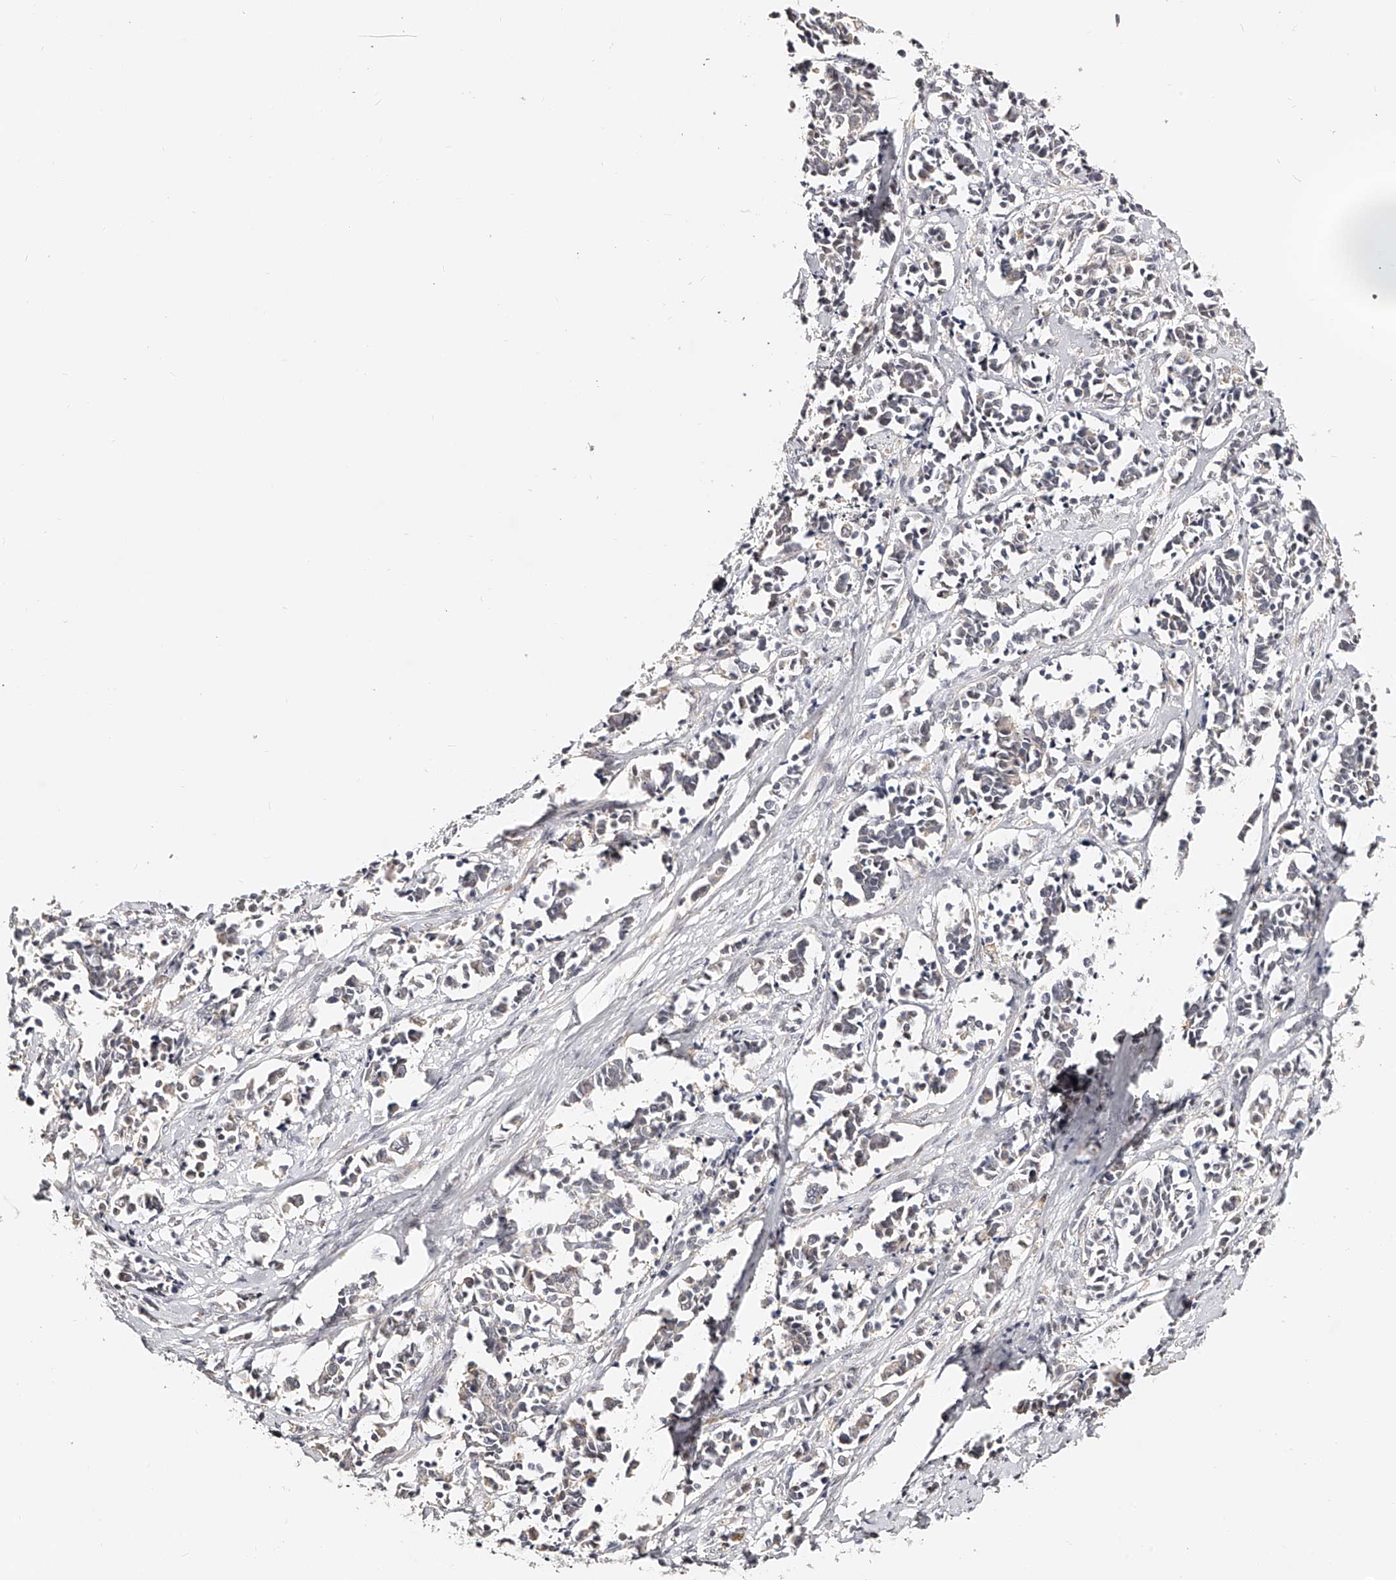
{"staining": {"intensity": "negative", "quantity": "none", "location": "none"}, "tissue": "cervical cancer", "cell_type": "Tumor cells", "image_type": "cancer", "snomed": [{"axis": "morphology", "description": "Normal tissue, NOS"}, {"axis": "morphology", "description": "Squamous cell carcinoma, NOS"}, {"axis": "topography", "description": "Cervix"}], "caption": "A micrograph of human cervical squamous cell carcinoma is negative for staining in tumor cells.", "gene": "ZNF789", "patient": {"sex": "female", "age": 35}}